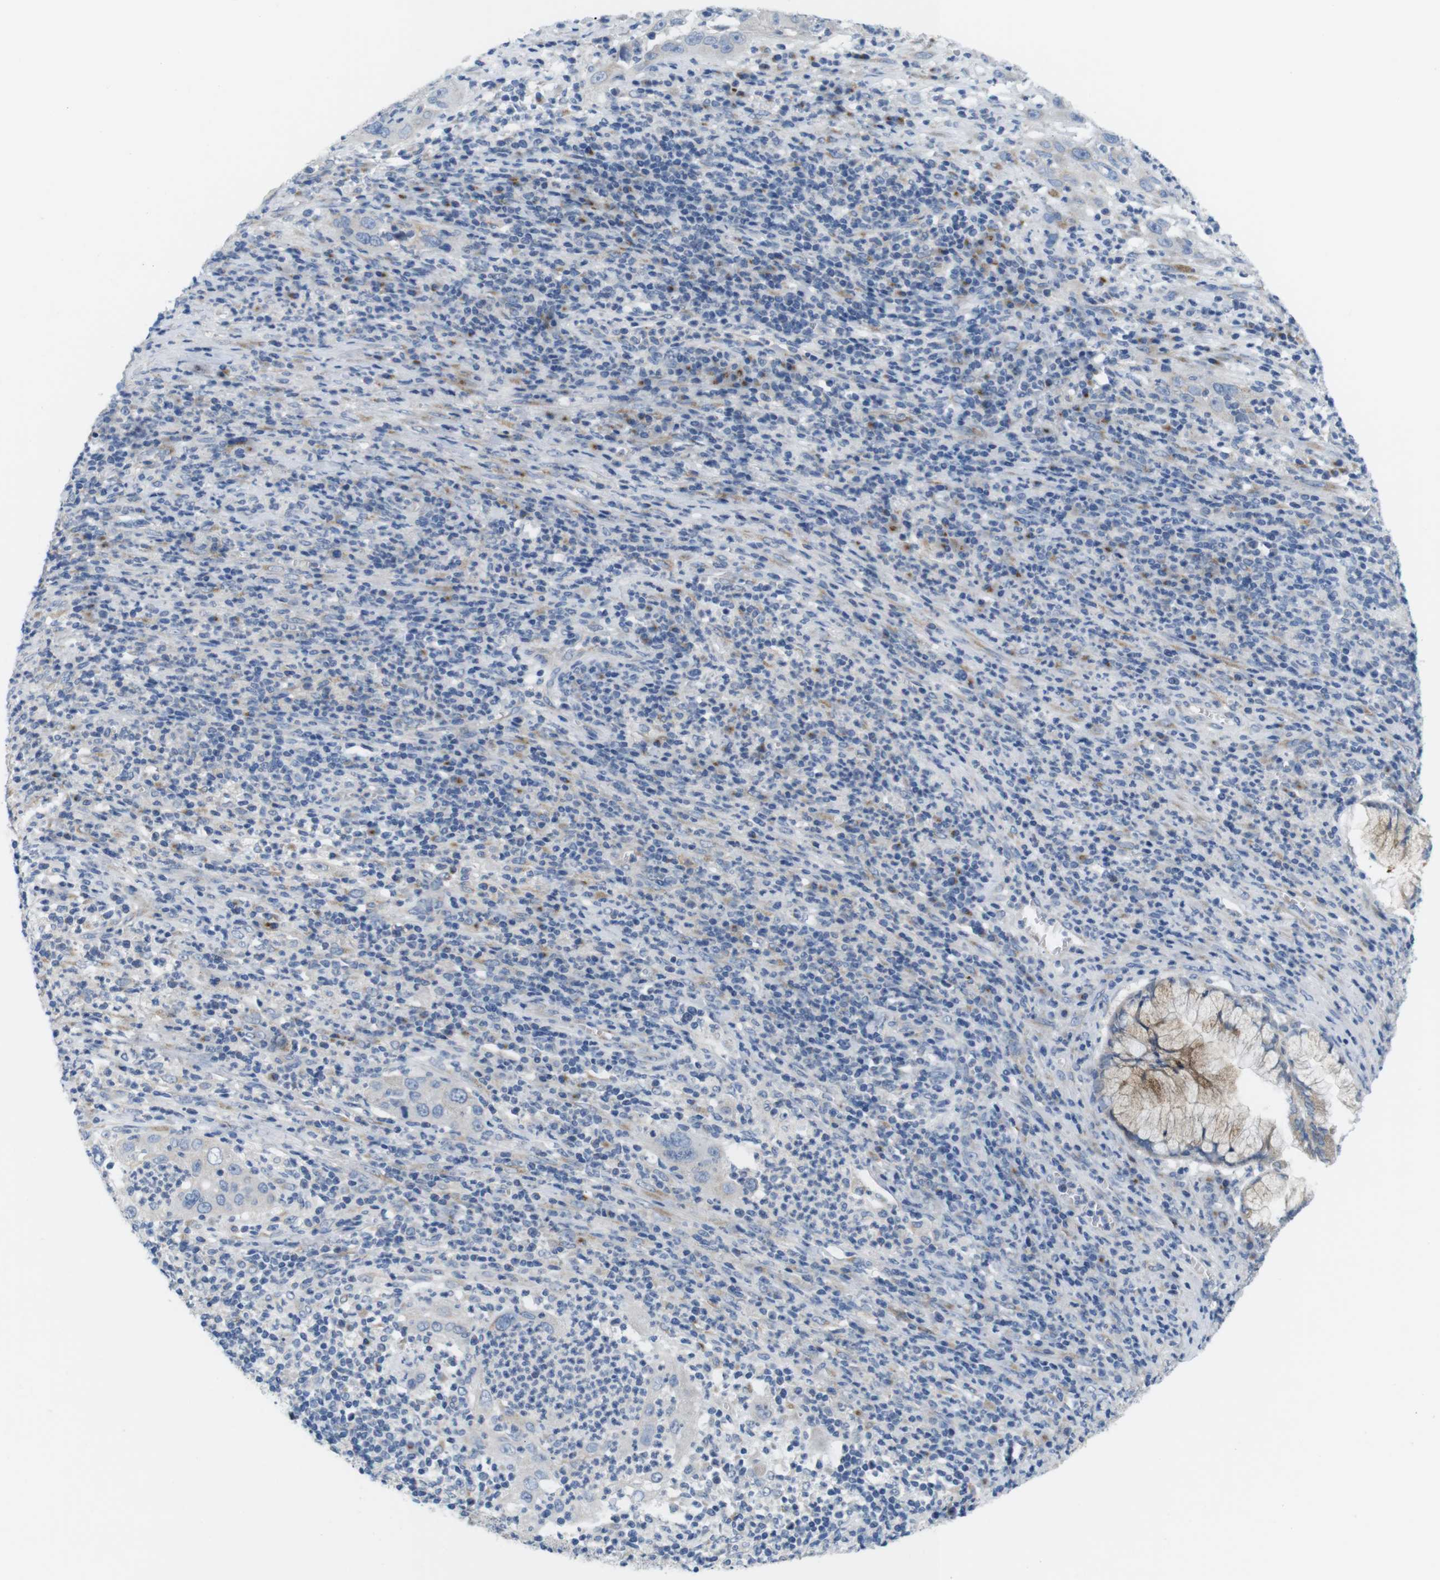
{"staining": {"intensity": "weak", "quantity": "<25%", "location": "cytoplasmic/membranous"}, "tissue": "cervical cancer", "cell_type": "Tumor cells", "image_type": "cancer", "snomed": [{"axis": "morphology", "description": "Squamous cell carcinoma, NOS"}, {"axis": "topography", "description": "Cervix"}], "caption": "Immunohistochemical staining of squamous cell carcinoma (cervical) shows no significant positivity in tumor cells.", "gene": "GOLGA2", "patient": {"sex": "female", "age": 32}}